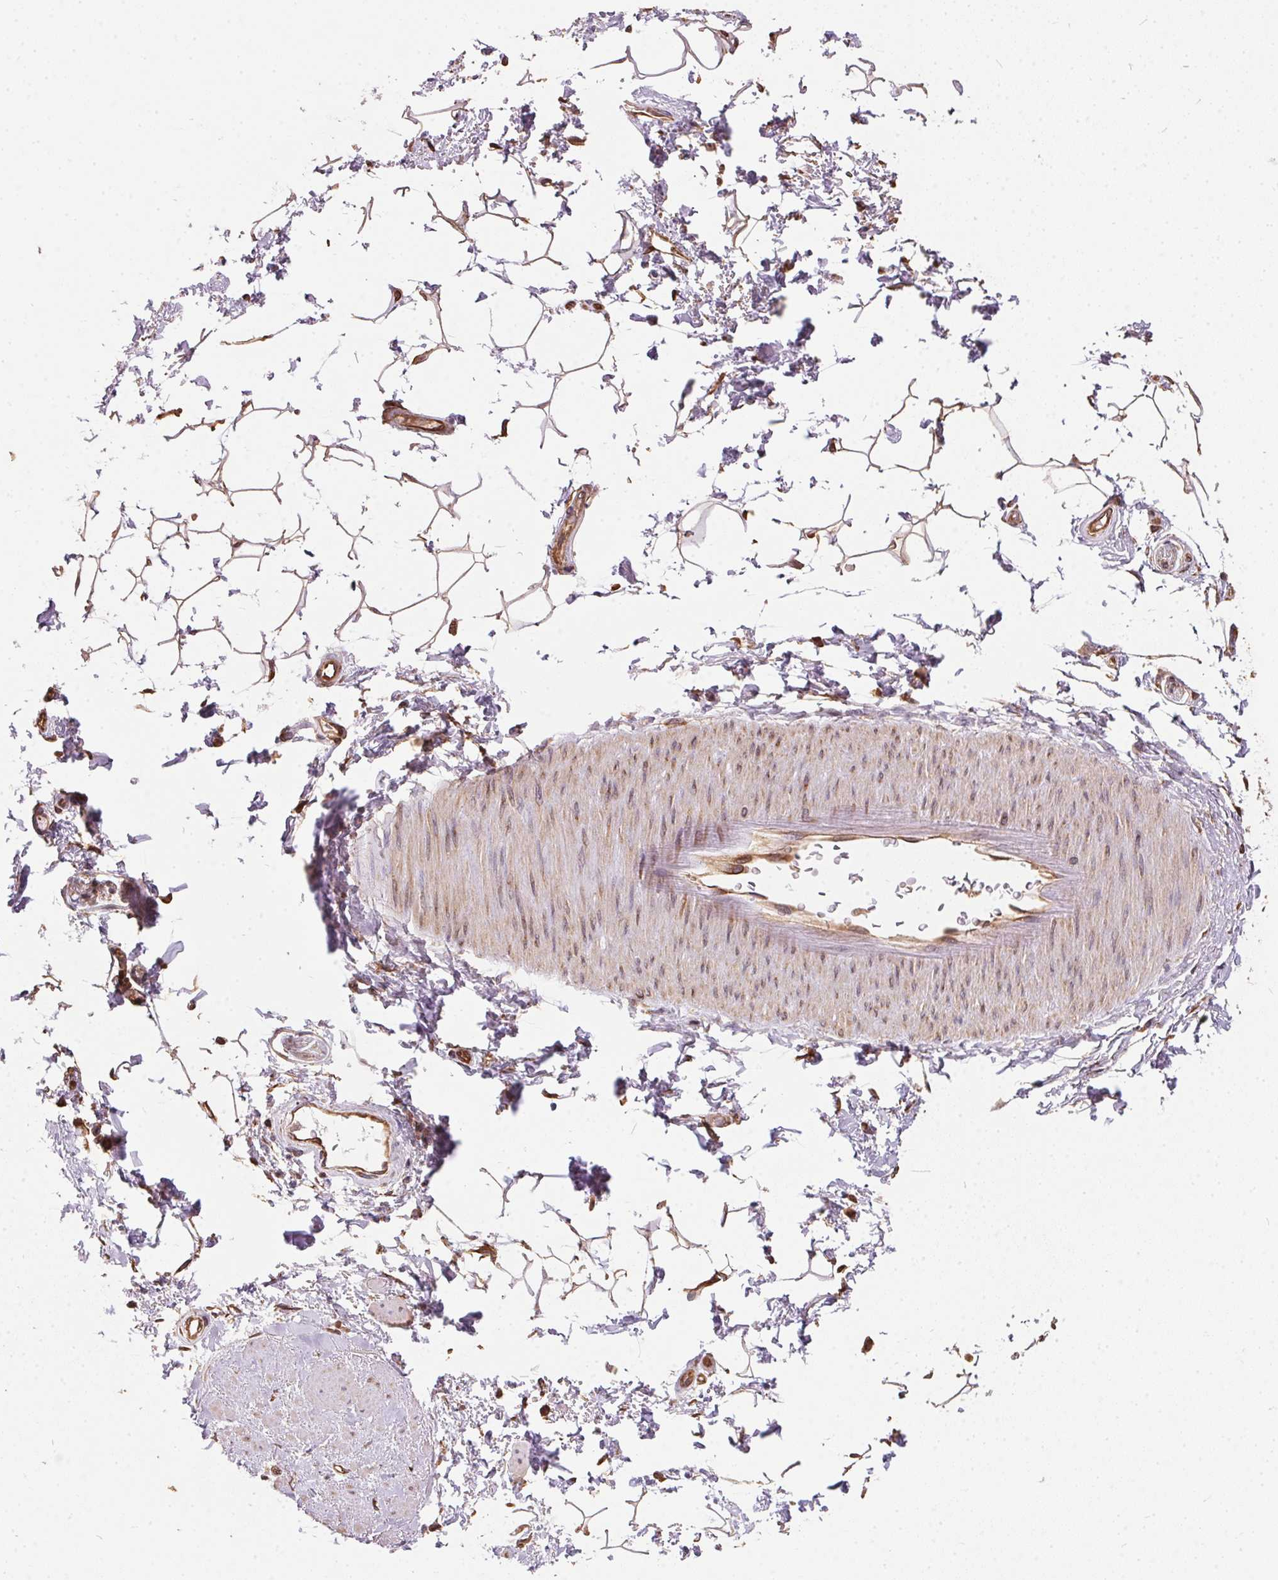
{"staining": {"intensity": "strong", "quantity": ">75%", "location": "cytoplasmic/membranous,nuclear"}, "tissue": "adipose tissue", "cell_type": "Adipocytes", "image_type": "normal", "snomed": [{"axis": "morphology", "description": "Normal tissue, NOS"}, {"axis": "topography", "description": "Anal"}, {"axis": "topography", "description": "Peripheral nerve tissue"}], "caption": "The micrograph exhibits immunohistochemical staining of normal adipose tissue. There is strong cytoplasmic/membranous,nuclear positivity is identified in approximately >75% of adipocytes.", "gene": "EIF2S1", "patient": {"sex": "male", "age": 51}}